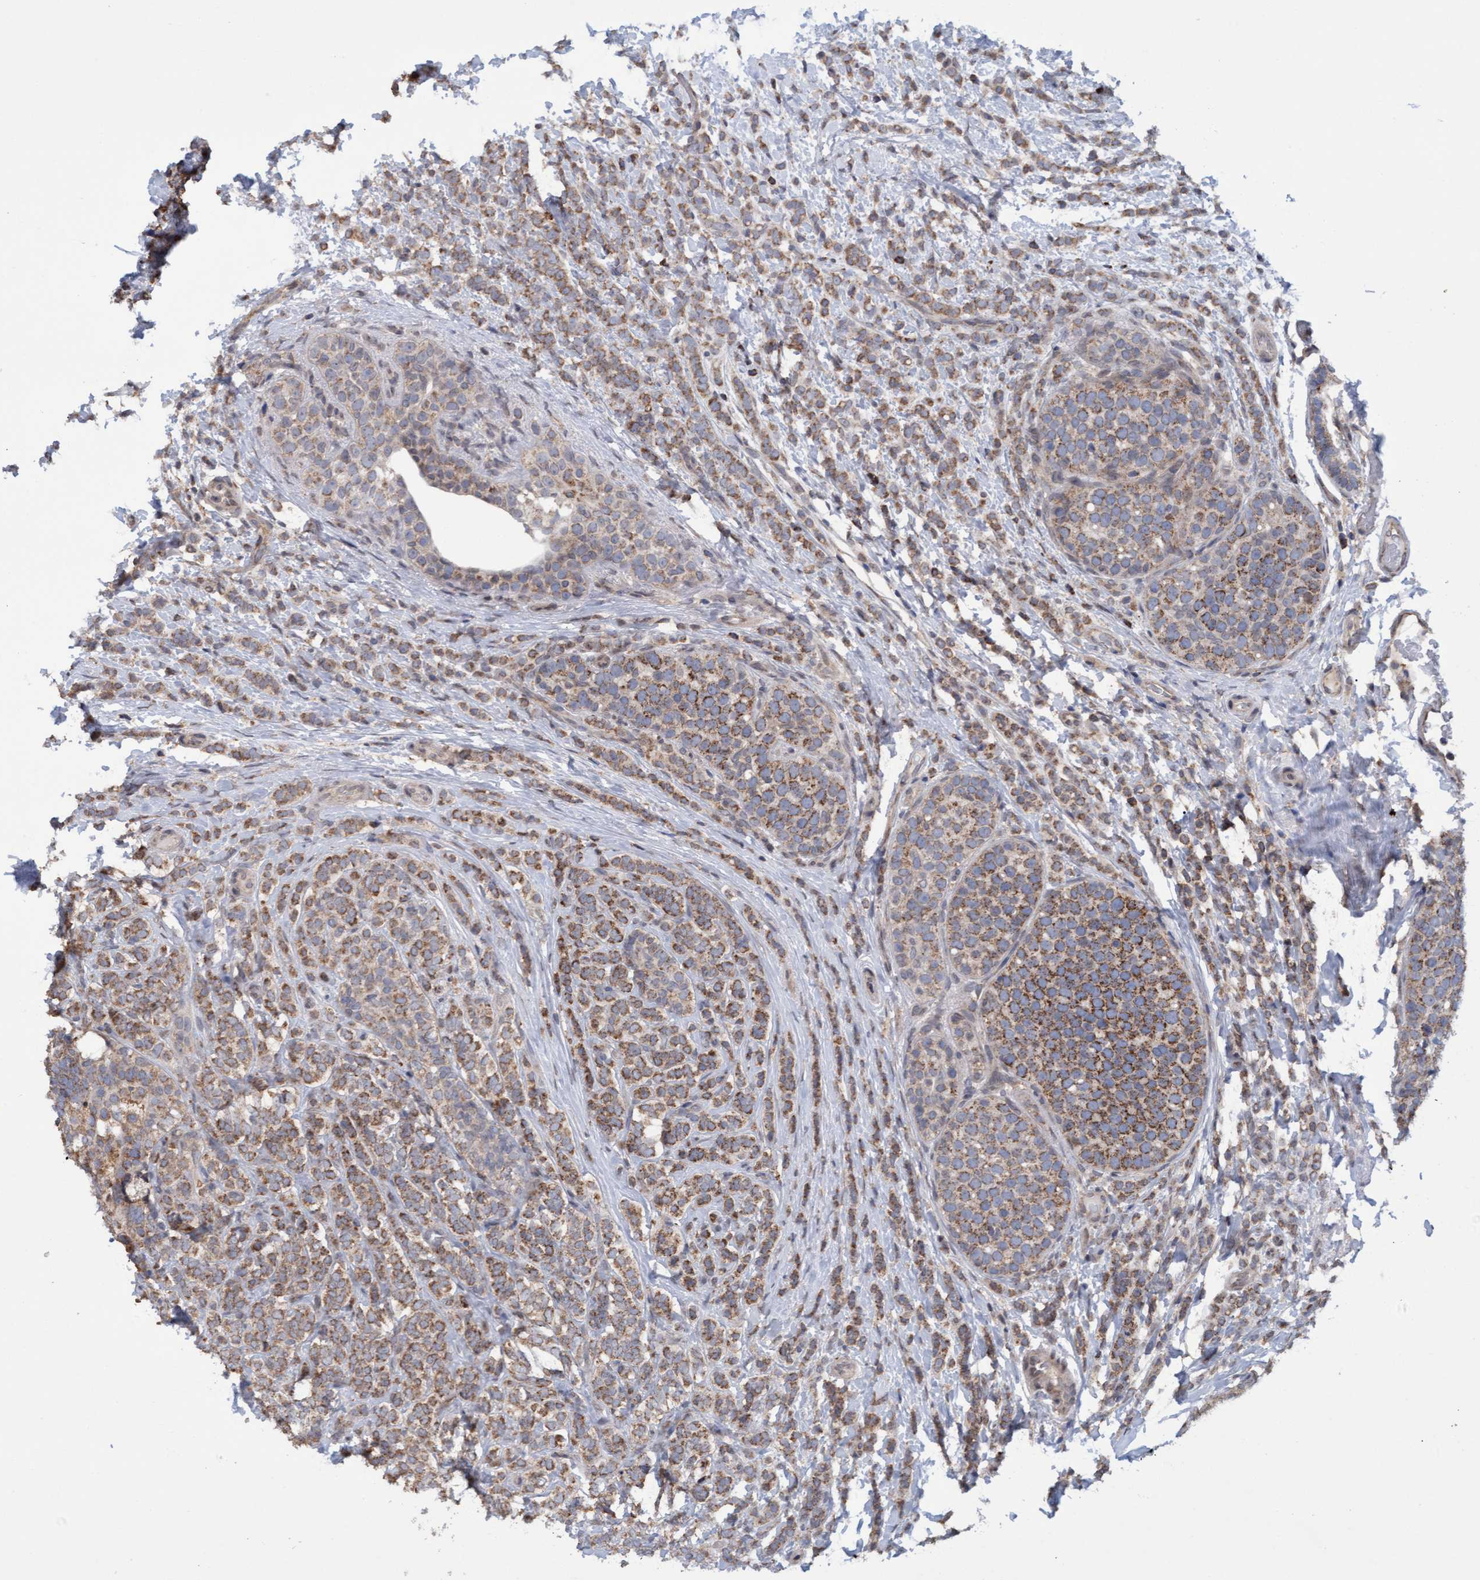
{"staining": {"intensity": "moderate", "quantity": ">75%", "location": "cytoplasmic/membranous"}, "tissue": "breast cancer", "cell_type": "Tumor cells", "image_type": "cancer", "snomed": [{"axis": "morphology", "description": "Lobular carcinoma"}, {"axis": "topography", "description": "Breast"}], "caption": "DAB (3,3'-diaminobenzidine) immunohistochemical staining of breast cancer (lobular carcinoma) demonstrates moderate cytoplasmic/membranous protein expression in about >75% of tumor cells.", "gene": "MGLL", "patient": {"sex": "female", "age": 50}}